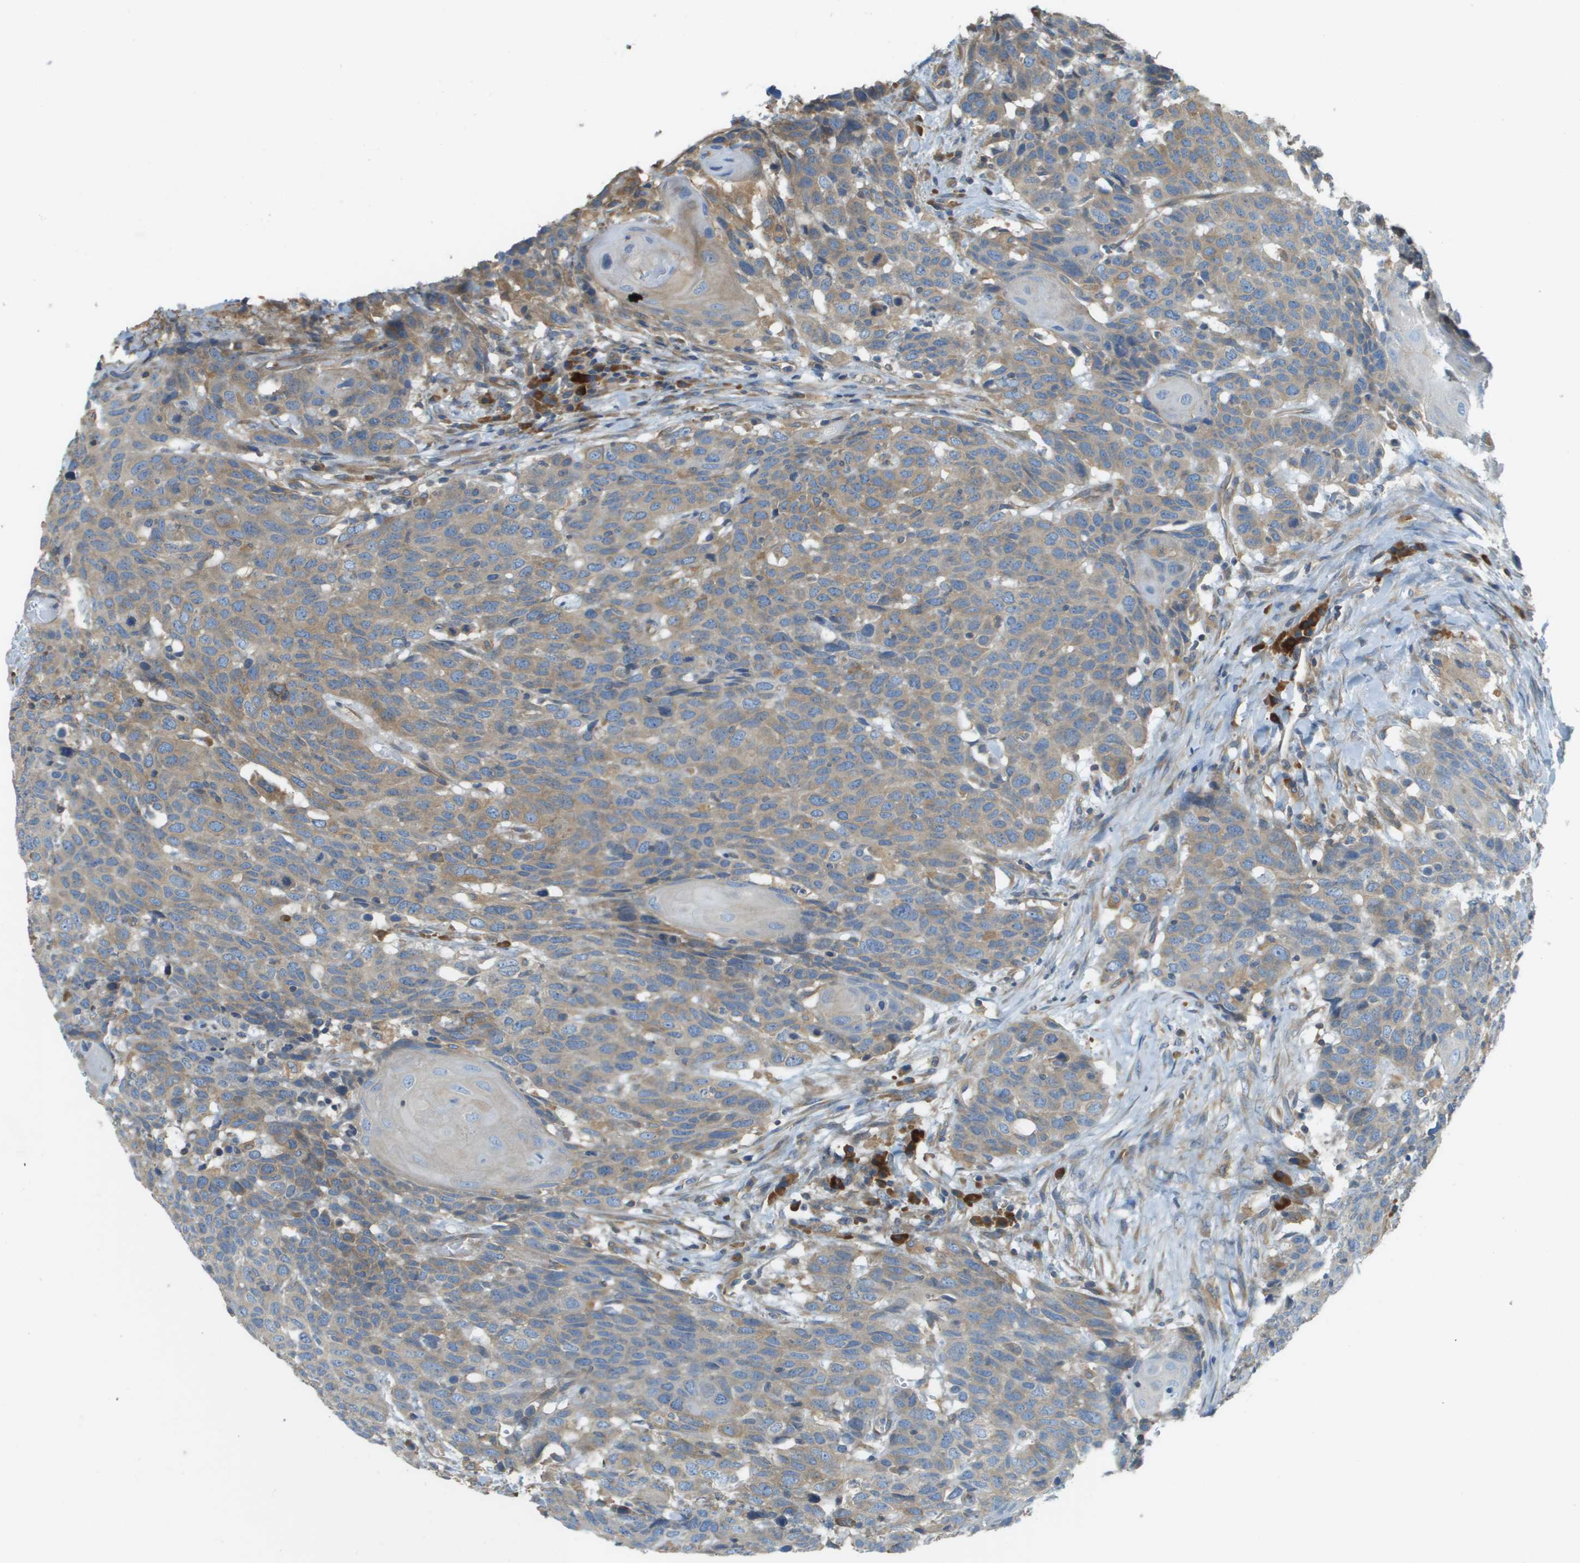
{"staining": {"intensity": "weak", "quantity": "25%-75%", "location": "cytoplasmic/membranous"}, "tissue": "head and neck cancer", "cell_type": "Tumor cells", "image_type": "cancer", "snomed": [{"axis": "morphology", "description": "Squamous cell carcinoma, NOS"}, {"axis": "topography", "description": "Head-Neck"}], "caption": "Tumor cells reveal low levels of weak cytoplasmic/membranous expression in about 25%-75% of cells in head and neck cancer.", "gene": "DNAJB11", "patient": {"sex": "male", "age": 66}}